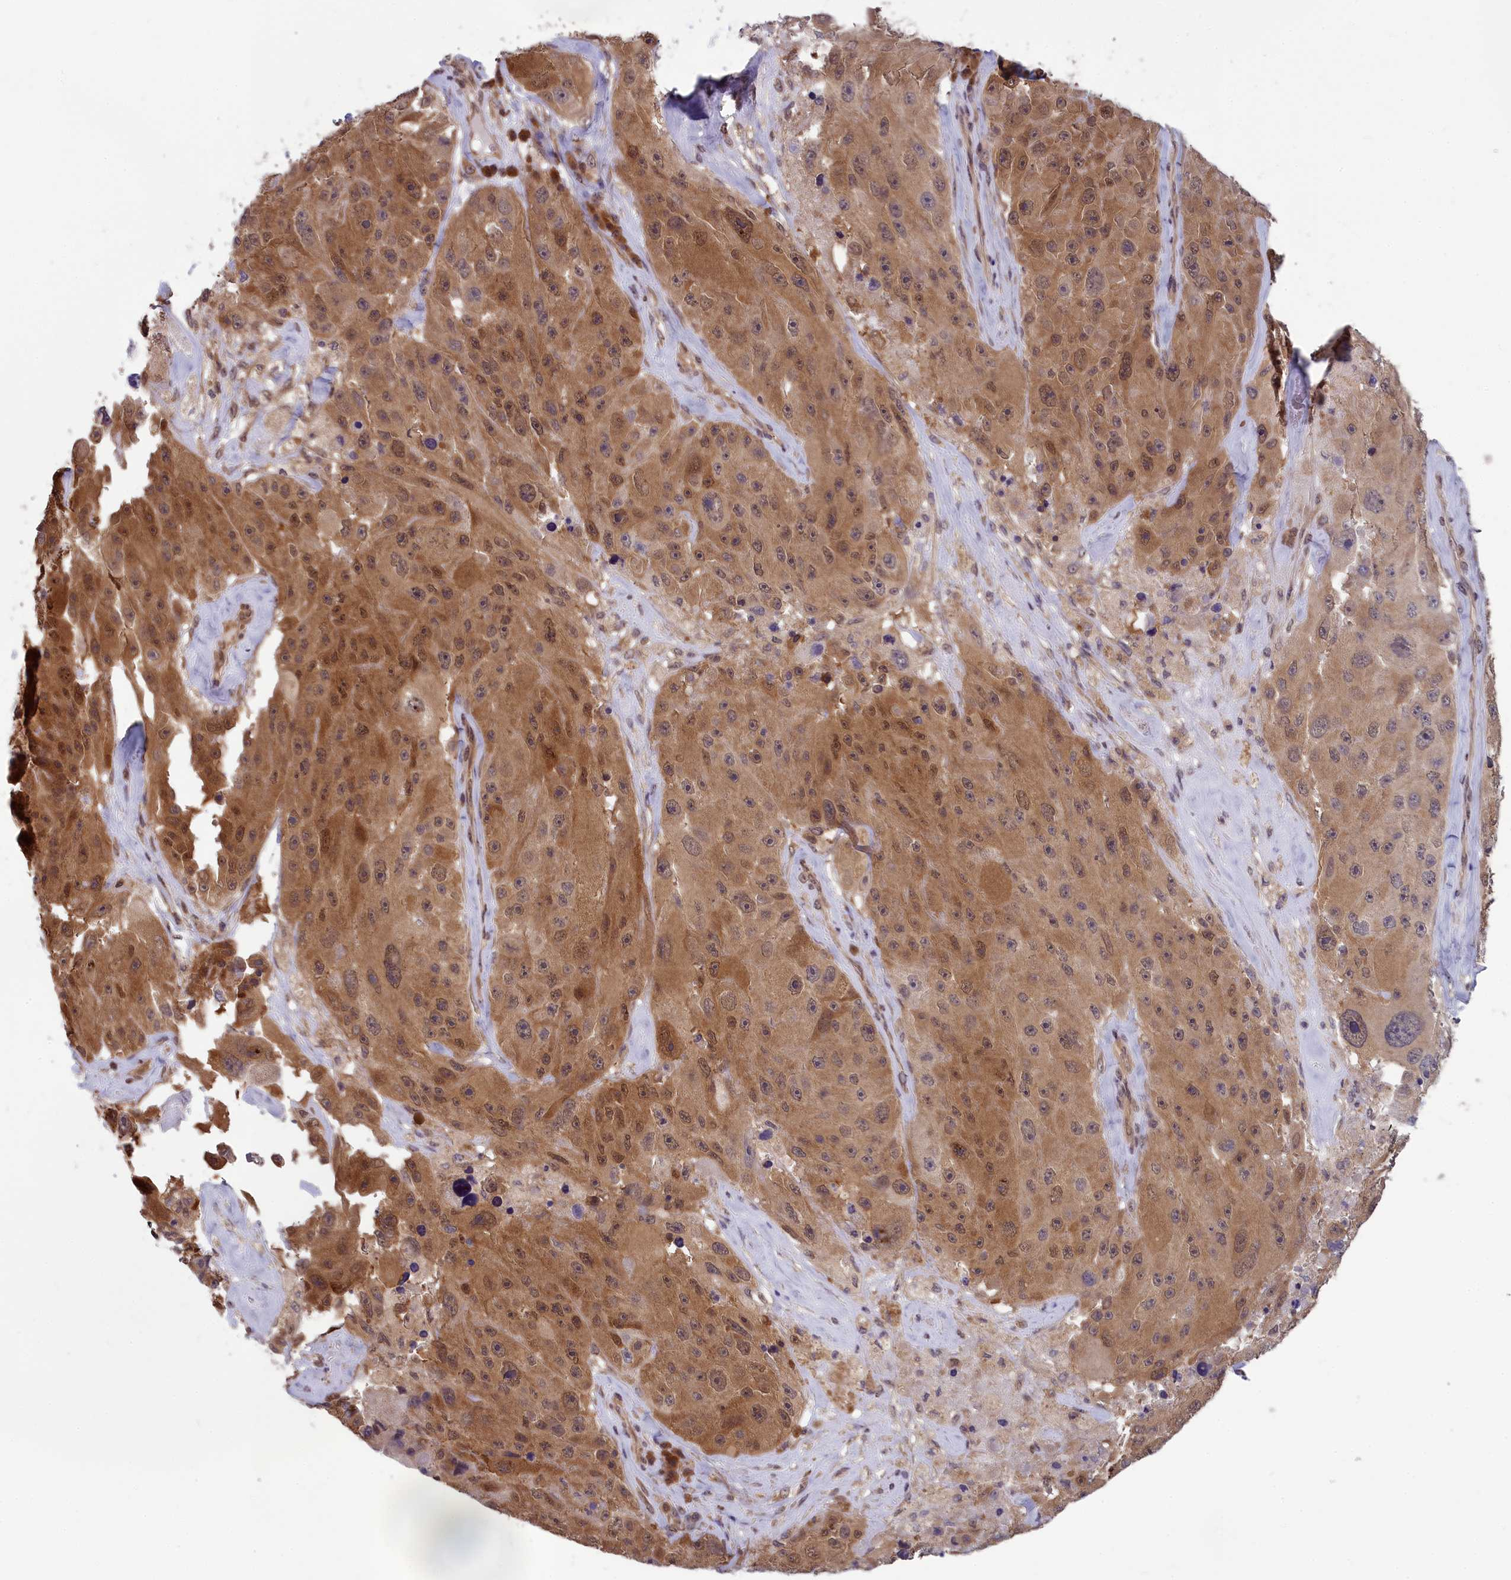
{"staining": {"intensity": "moderate", "quantity": ">75%", "location": "cytoplasmic/membranous,nuclear"}, "tissue": "melanoma", "cell_type": "Tumor cells", "image_type": "cancer", "snomed": [{"axis": "morphology", "description": "Malignant melanoma, Metastatic site"}, {"axis": "topography", "description": "Lymph node"}], "caption": "A brown stain labels moderate cytoplasmic/membranous and nuclear positivity of a protein in malignant melanoma (metastatic site) tumor cells.", "gene": "MRI1", "patient": {"sex": "male", "age": 62}}